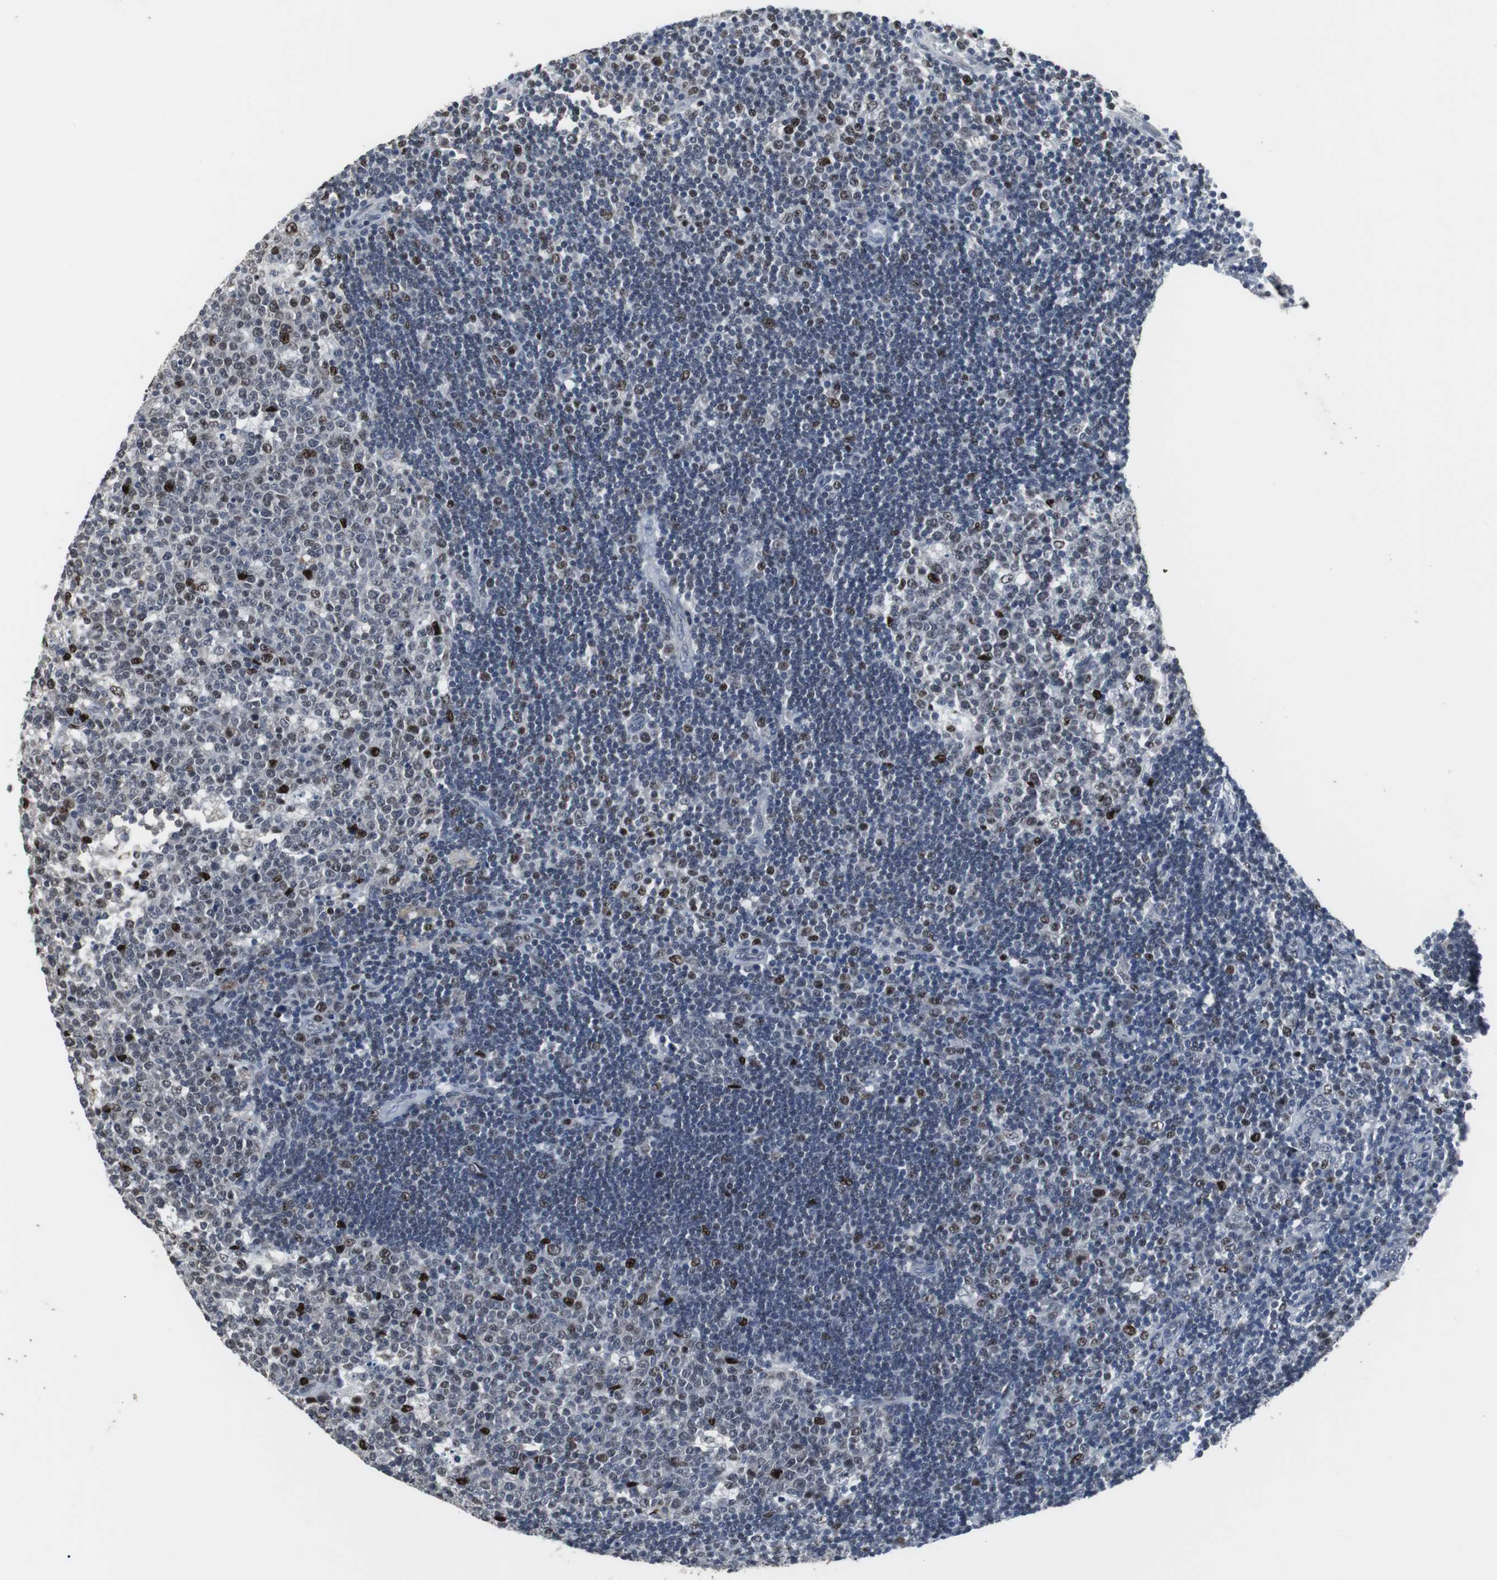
{"staining": {"intensity": "strong", "quantity": "25%-75%", "location": "nuclear"}, "tissue": "lymph node", "cell_type": "Germinal center cells", "image_type": "normal", "snomed": [{"axis": "morphology", "description": "Normal tissue, NOS"}, {"axis": "topography", "description": "Lymph node"}, {"axis": "topography", "description": "Salivary gland"}], "caption": "High-magnification brightfield microscopy of unremarkable lymph node stained with DAB (brown) and counterstained with hematoxylin (blue). germinal center cells exhibit strong nuclear positivity is present in about25%-75% of cells. (IHC, brightfield microscopy, high magnification).", "gene": "FOXP4", "patient": {"sex": "male", "age": 8}}